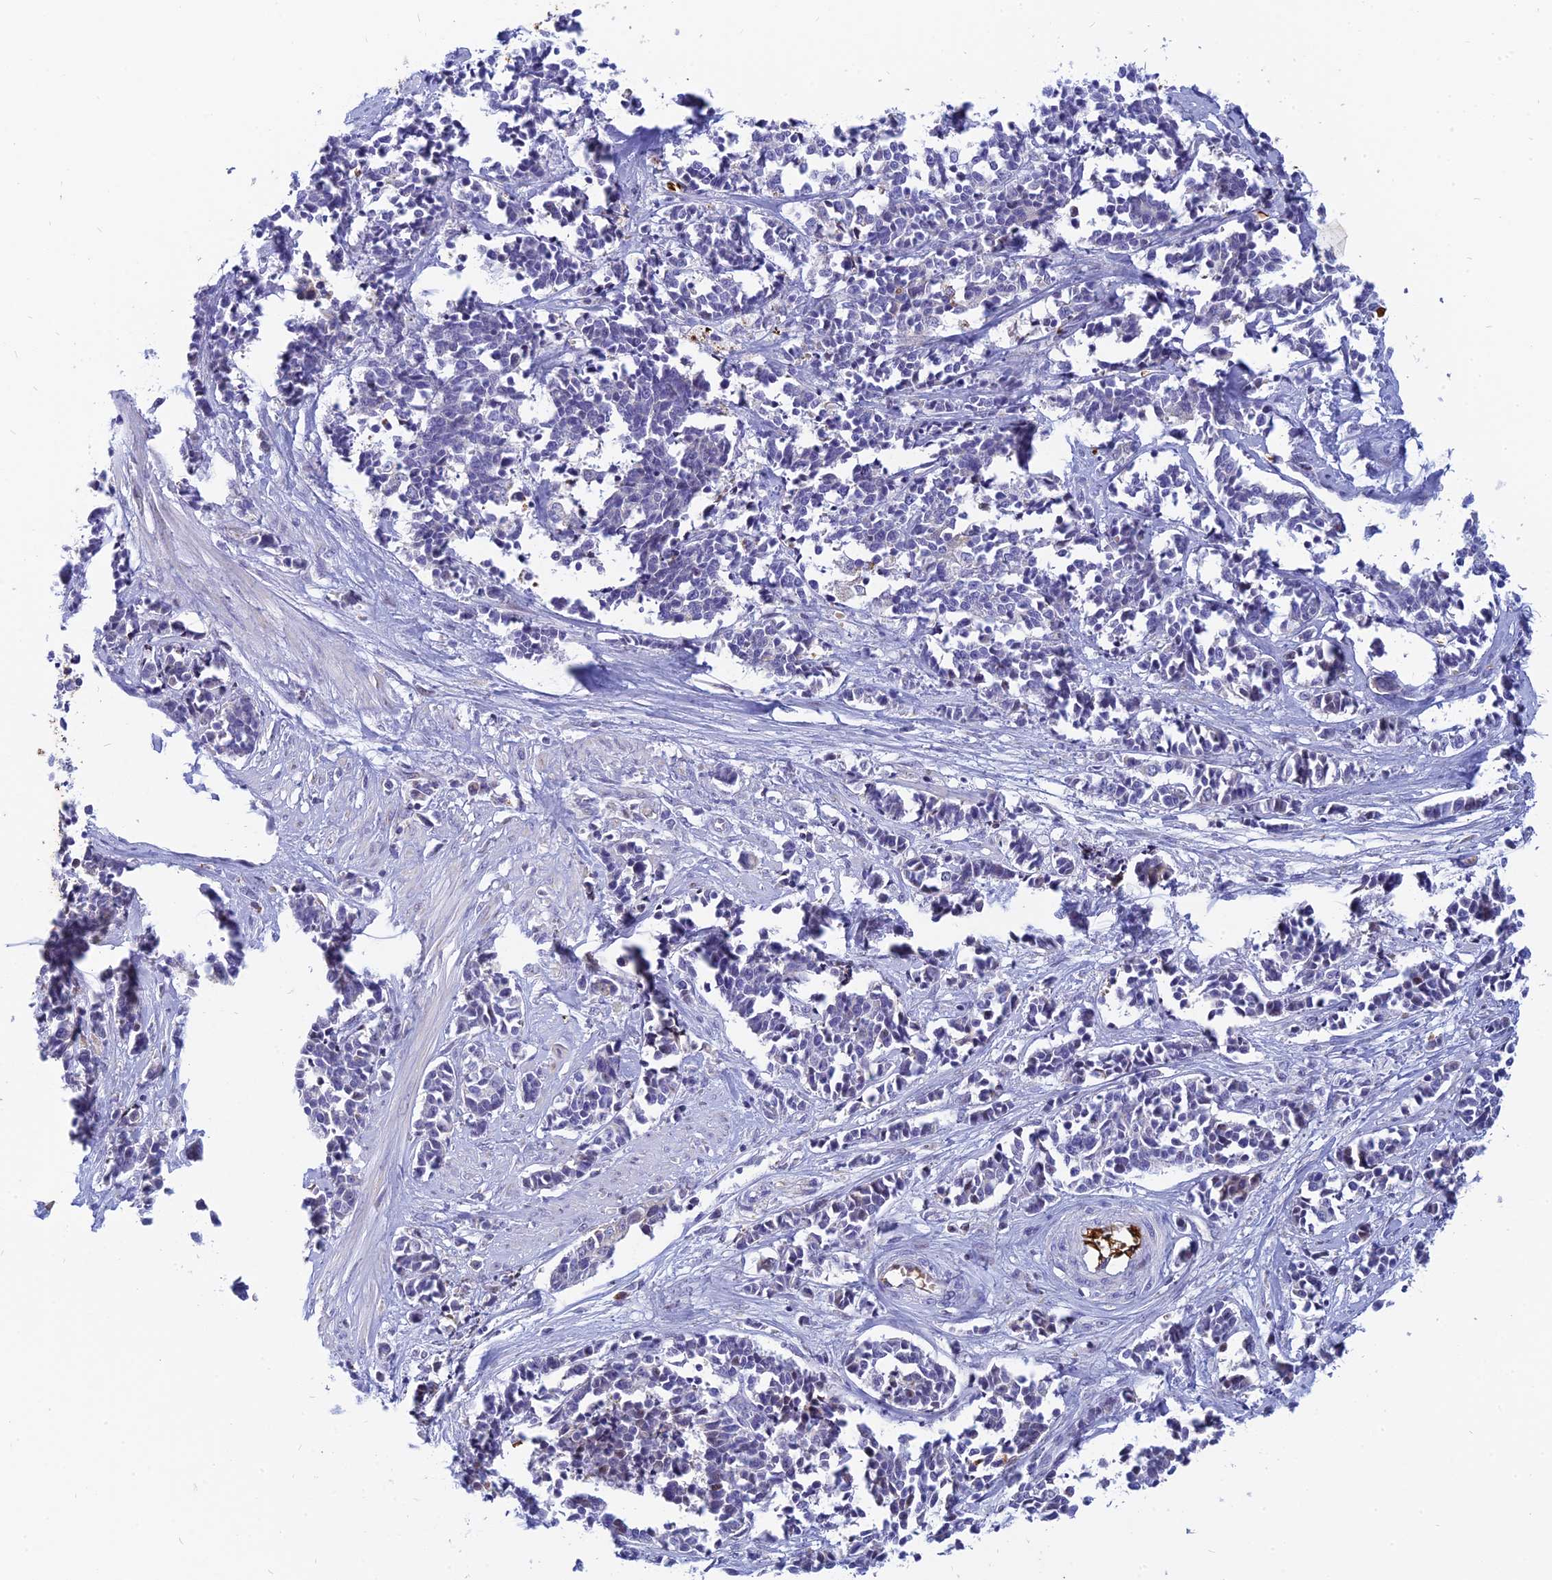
{"staining": {"intensity": "negative", "quantity": "none", "location": "none"}, "tissue": "cervical cancer", "cell_type": "Tumor cells", "image_type": "cancer", "snomed": [{"axis": "morphology", "description": "Normal tissue, NOS"}, {"axis": "morphology", "description": "Squamous cell carcinoma, NOS"}, {"axis": "topography", "description": "Cervix"}], "caption": "Protein analysis of cervical cancer (squamous cell carcinoma) demonstrates no significant positivity in tumor cells. (DAB (3,3'-diaminobenzidine) immunohistochemistry, high magnification).", "gene": "HHAT", "patient": {"sex": "female", "age": 35}}